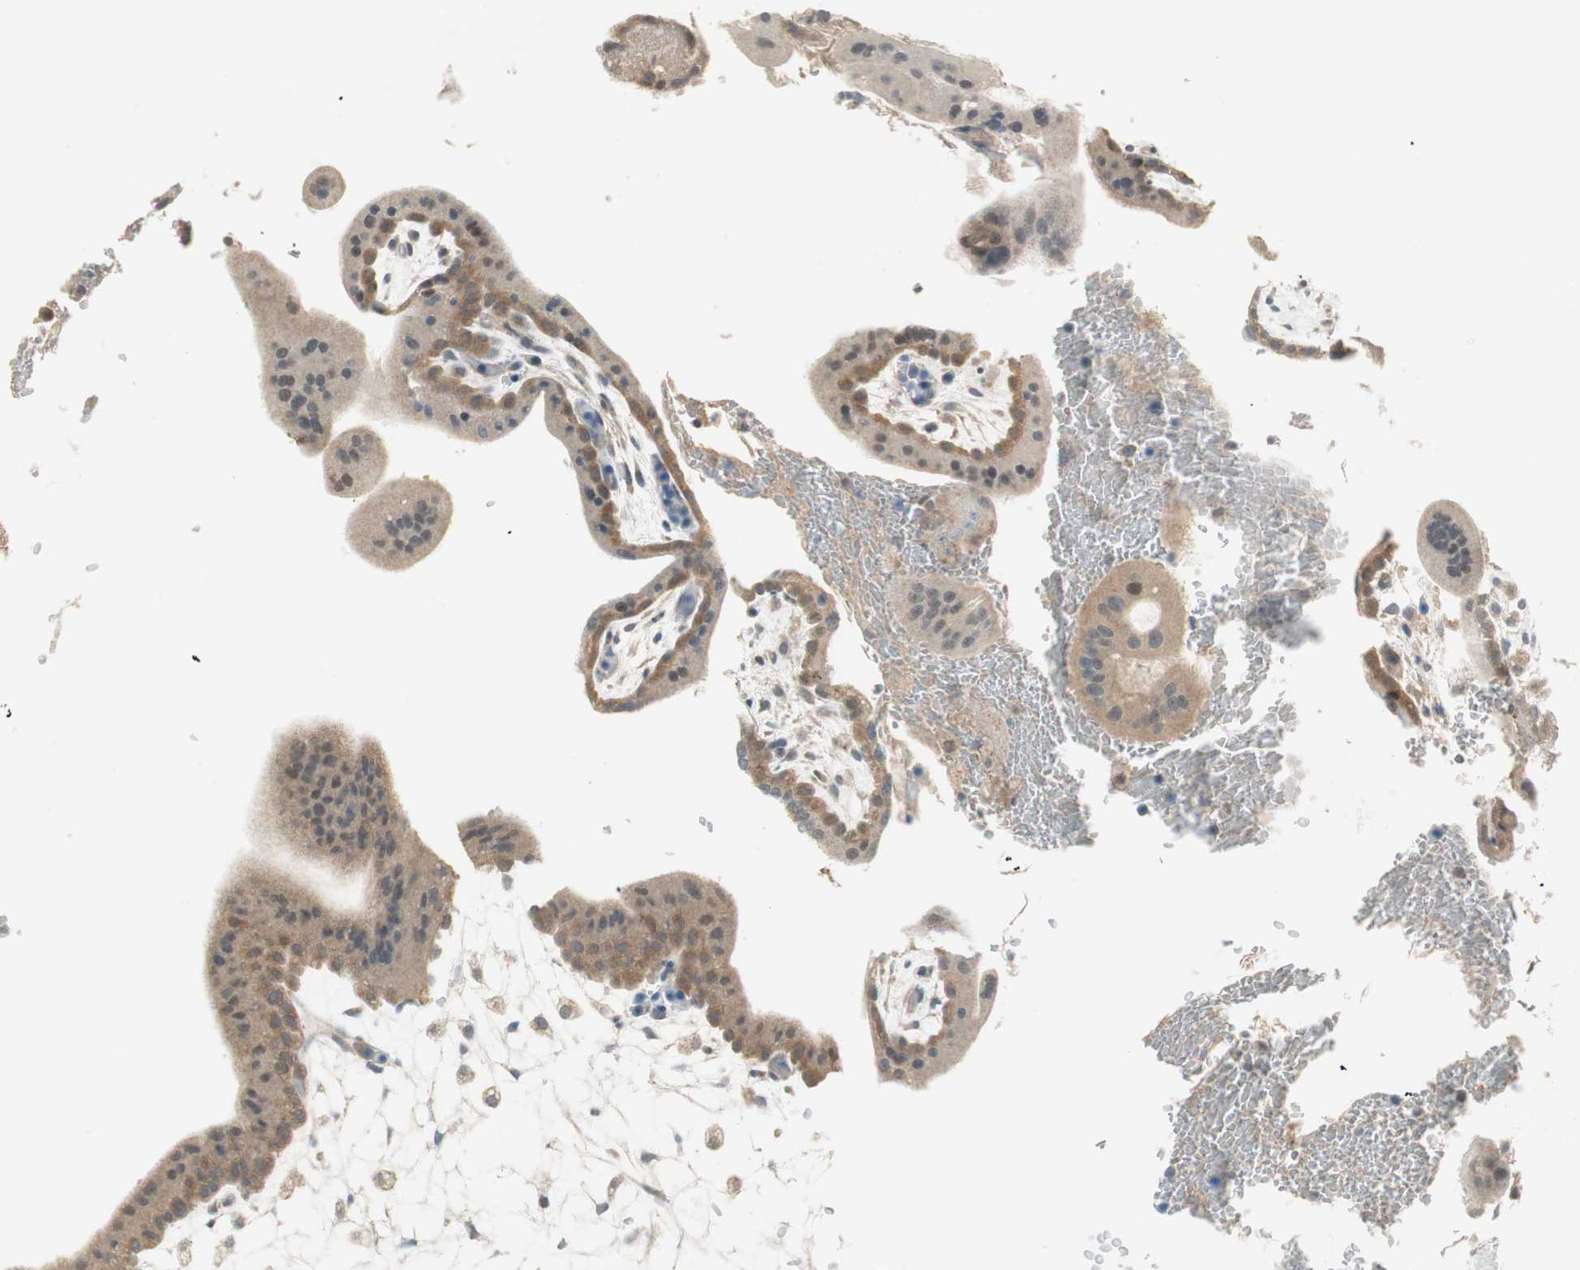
{"staining": {"intensity": "moderate", "quantity": ">75%", "location": "cytoplasmic/membranous,nuclear"}, "tissue": "placenta", "cell_type": "Trophoblastic cells", "image_type": "normal", "snomed": [{"axis": "morphology", "description": "Normal tissue, NOS"}, {"axis": "topography", "description": "Placenta"}], "caption": "DAB immunohistochemical staining of normal human placenta shows moderate cytoplasmic/membranous,nuclear protein staining in about >75% of trophoblastic cells. The staining was performed using DAB (3,3'-diaminobenzidine) to visualize the protein expression in brown, while the nuclei were stained in blue with hematoxylin (Magnification: 20x).", "gene": "USP2", "patient": {"sex": "female", "age": 35}}